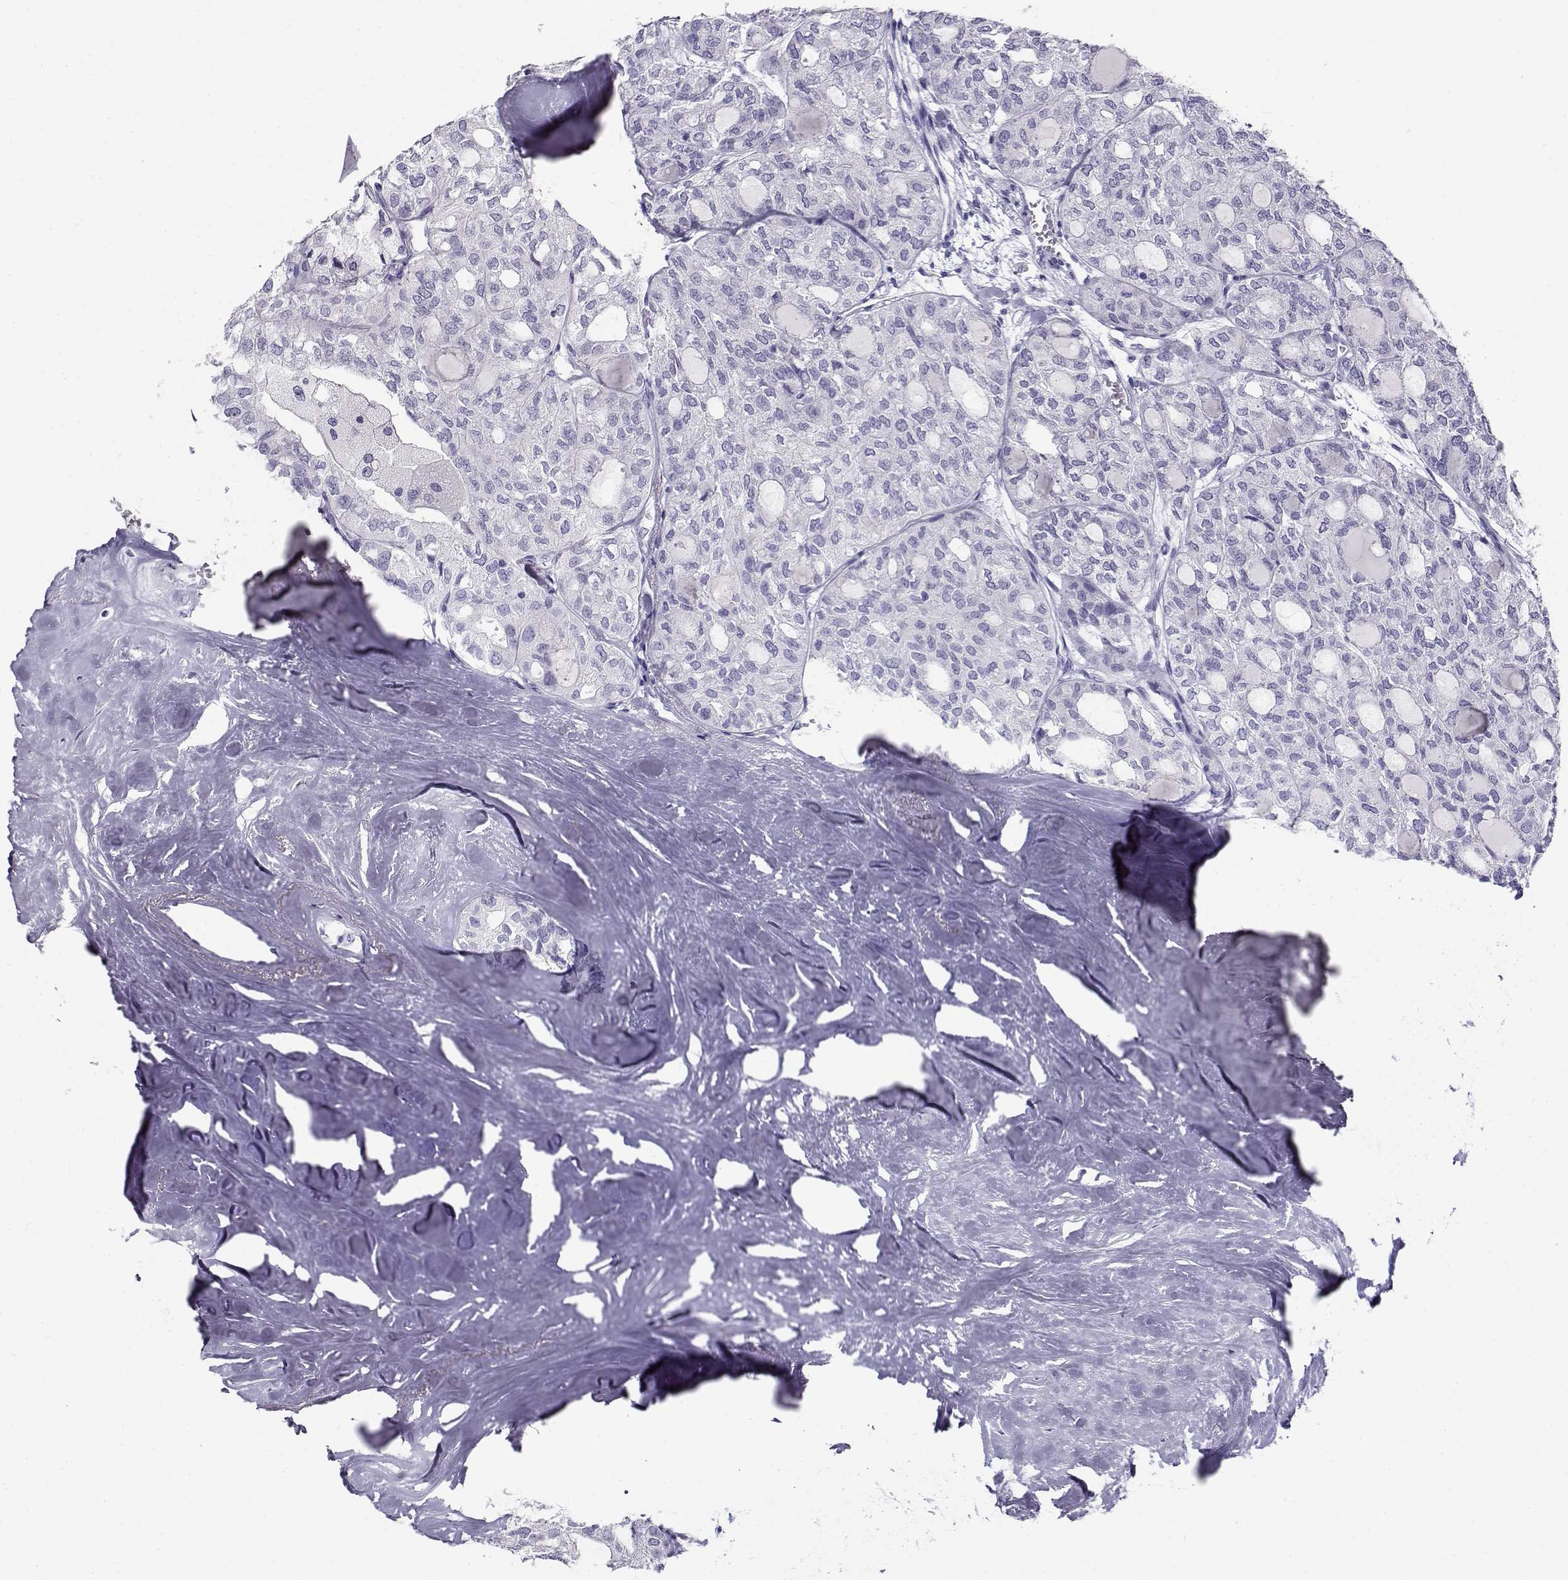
{"staining": {"intensity": "negative", "quantity": "none", "location": "none"}, "tissue": "thyroid cancer", "cell_type": "Tumor cells", "image_type": "cancer", "snomed": [{"axis": "morphology", "description": "Follicular adenoma carcinoma, NOS"}, {"axis": "topography", "description": "Thyroid gland"}], "caption": "Tumor cells show no significant protein staining in follicular adenoma carcinoma (thyroid). (Stains: DAB IHC with hematoxylin counter stain, Microscopy: brightfield microscopy at high magnification).", "gene": "CABS1", "patient": {"sex": "male", "age": 75}}